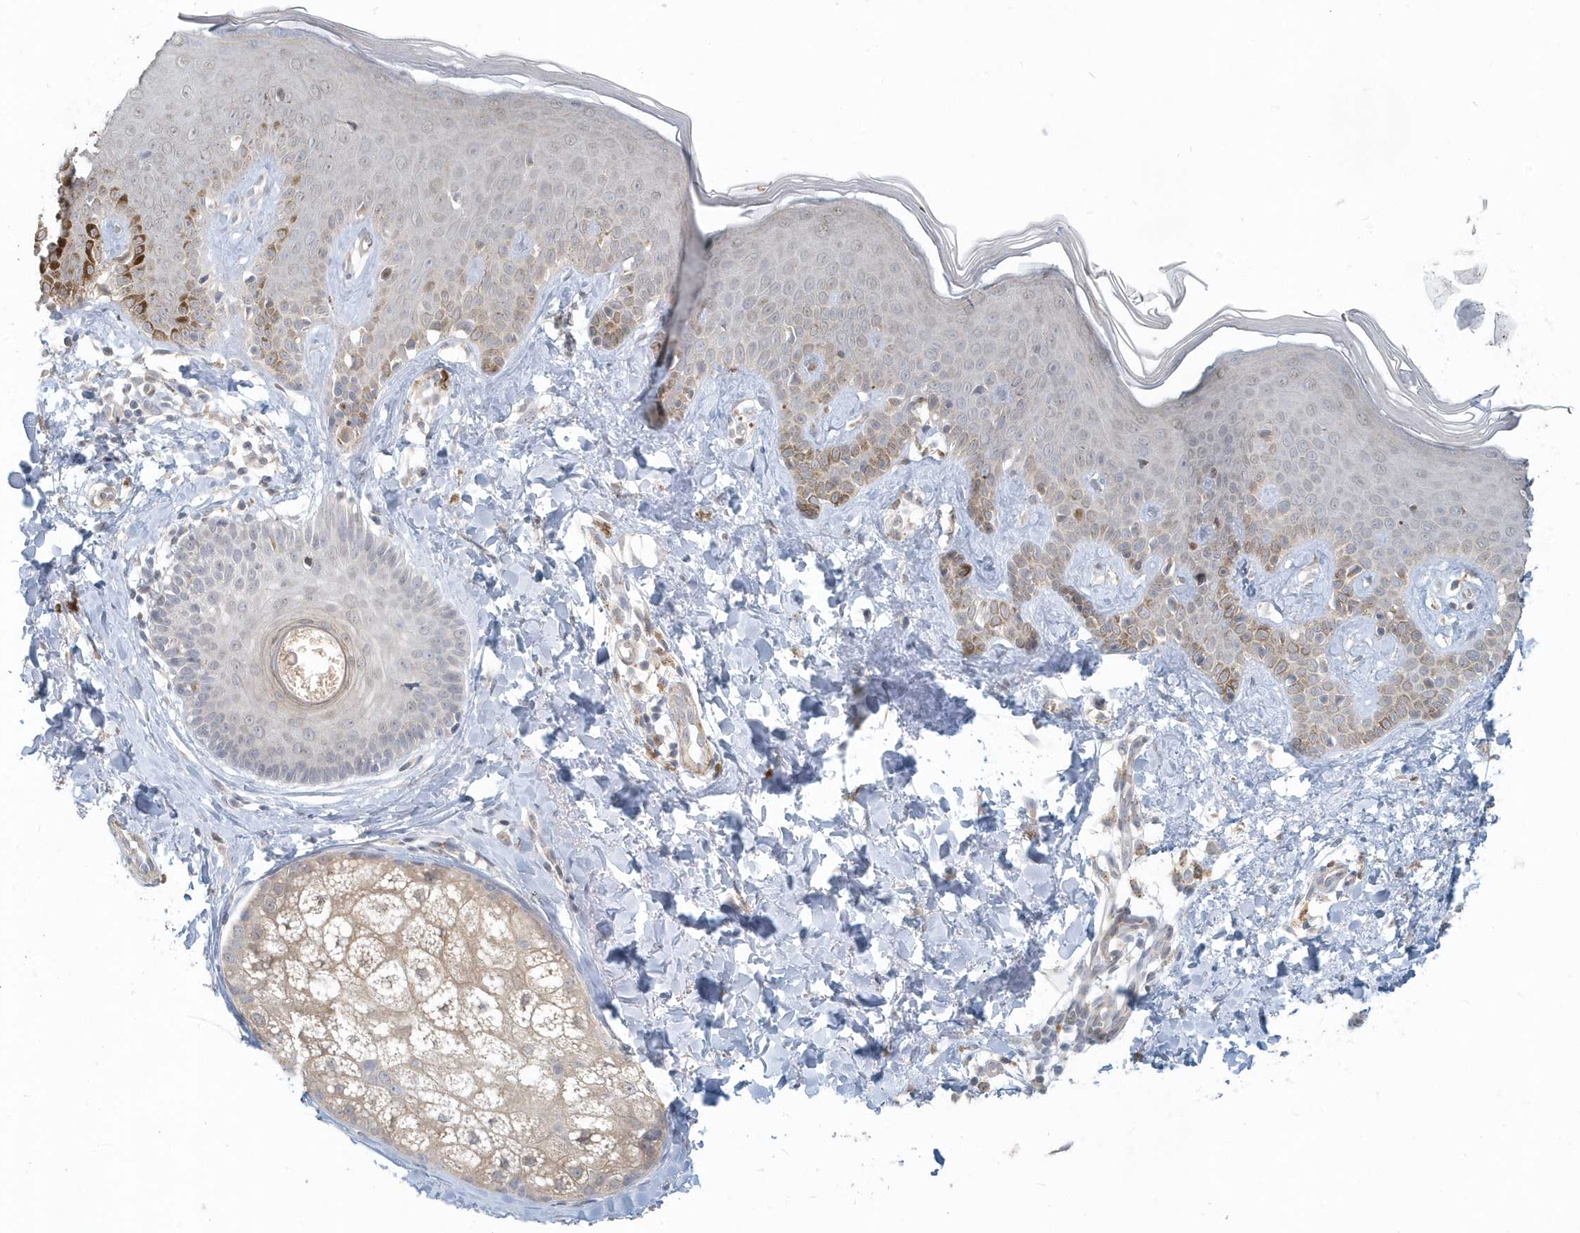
{"staining": {"intensity": "negative", "quantity": "none", "location": "none"}, "tissue": "skin", "cell_type": "Fibroblasts", "image_type": "normal", "snomed": [{"axis": "morphology", "description": "Normal tissue, NOS"}, {"axis": "topography", "description": "Skin"}], "caption": "Micrograph shows no significant protein positivity in fibroblasts of benign skin. (DAB (3,3'-diaminobenzidine) IHC, high magnification).", "gene": "NAPB", "patient": {"sex": "male", "age": 52}}